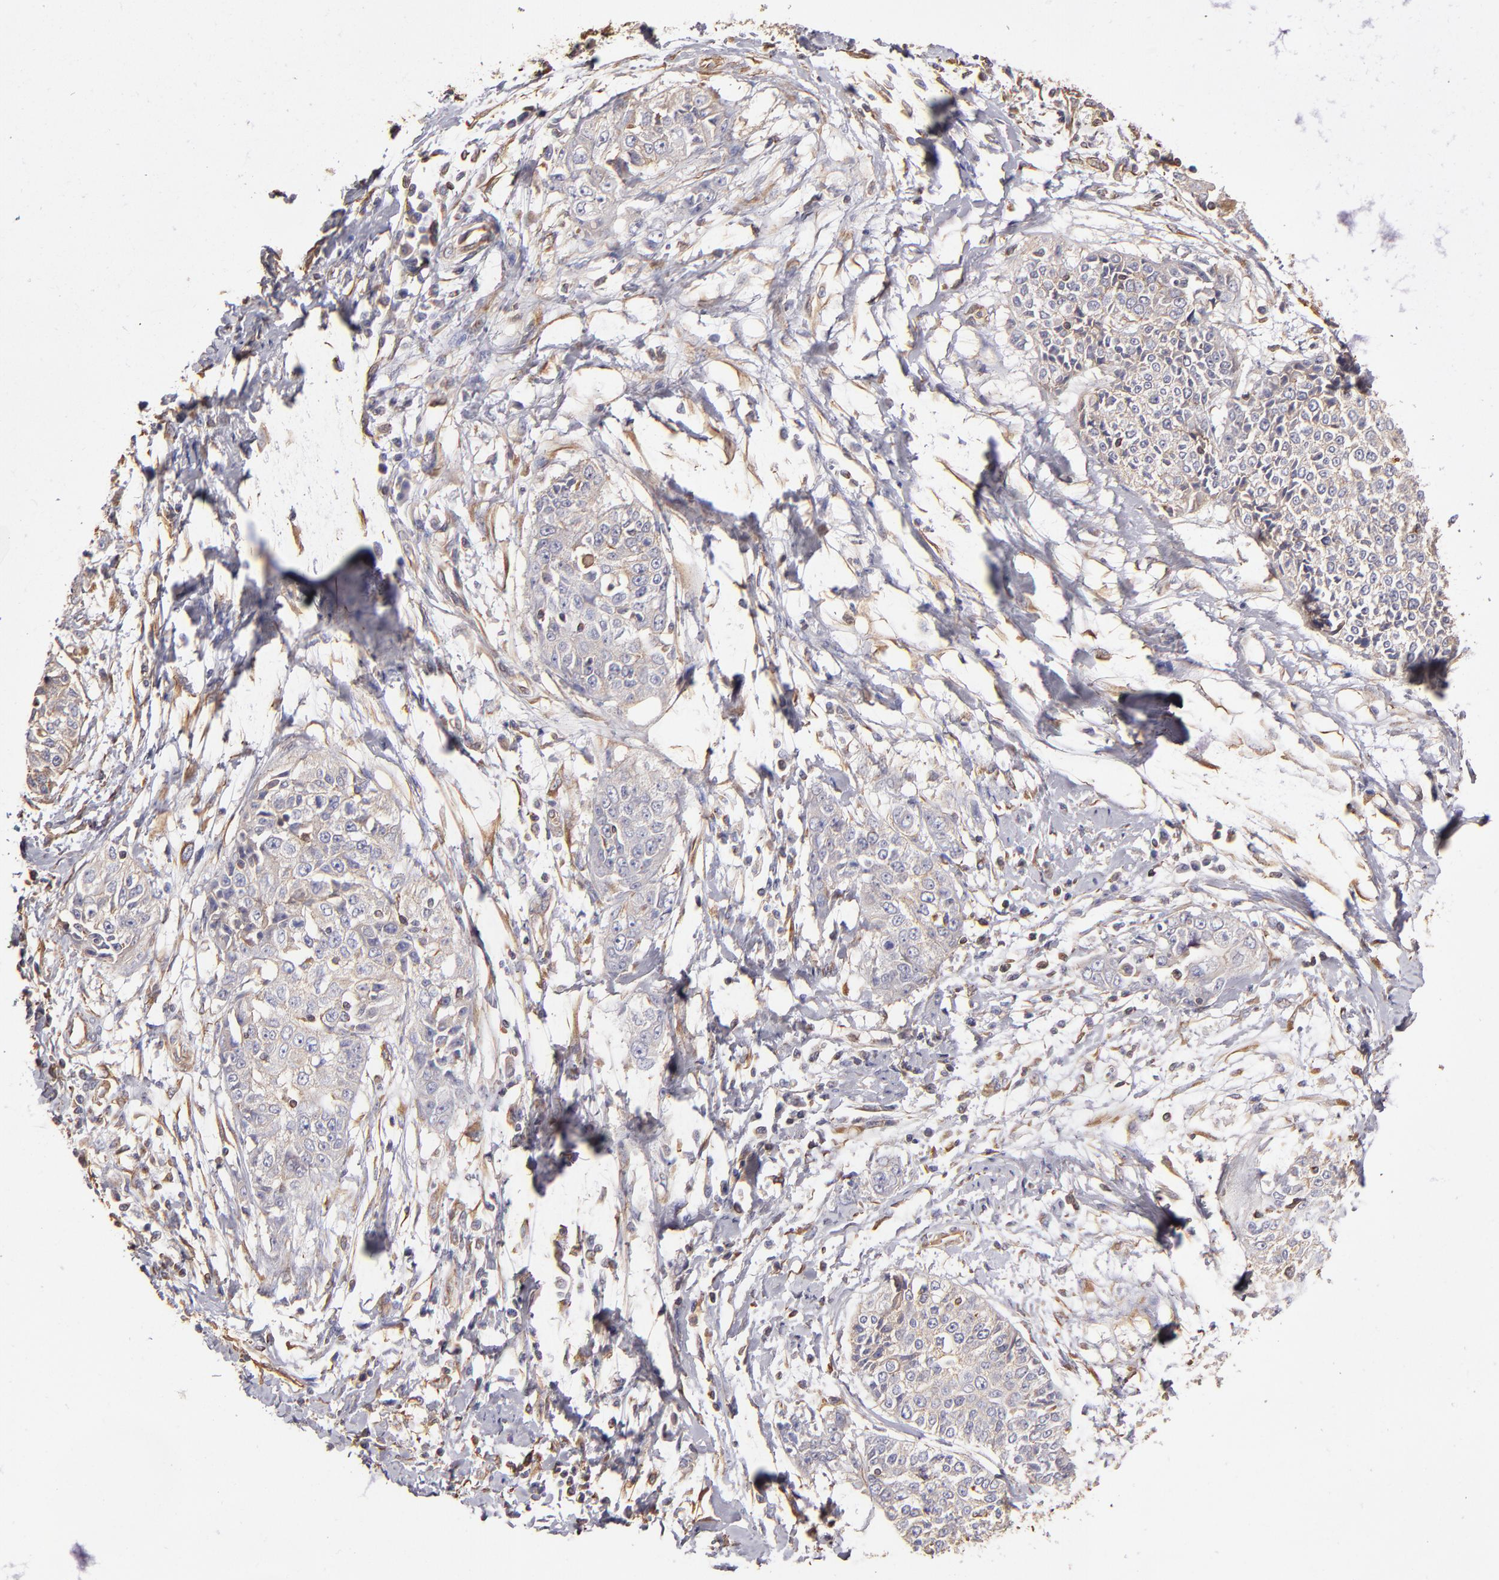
{"staining": {"intensity": "weak", "quantity": ">75%", "location": "cytoplasmic/membranous"}, "tissue": "cervical cancer", "cell_type": "Tumor cells", "image_type": "cancer", "snomed": [{"axis": "morphology", "description": "Squamous cell carcinoma, NOS"}, {"axis": "topography", "description": "Cervix"}], "caption": "Cervical squamous cell carcinoma stained with a protein marker demonstrates weak staining in tumor cells.", "gene": "ABCC1", "patient": {"sex": "female", "age": 64}}